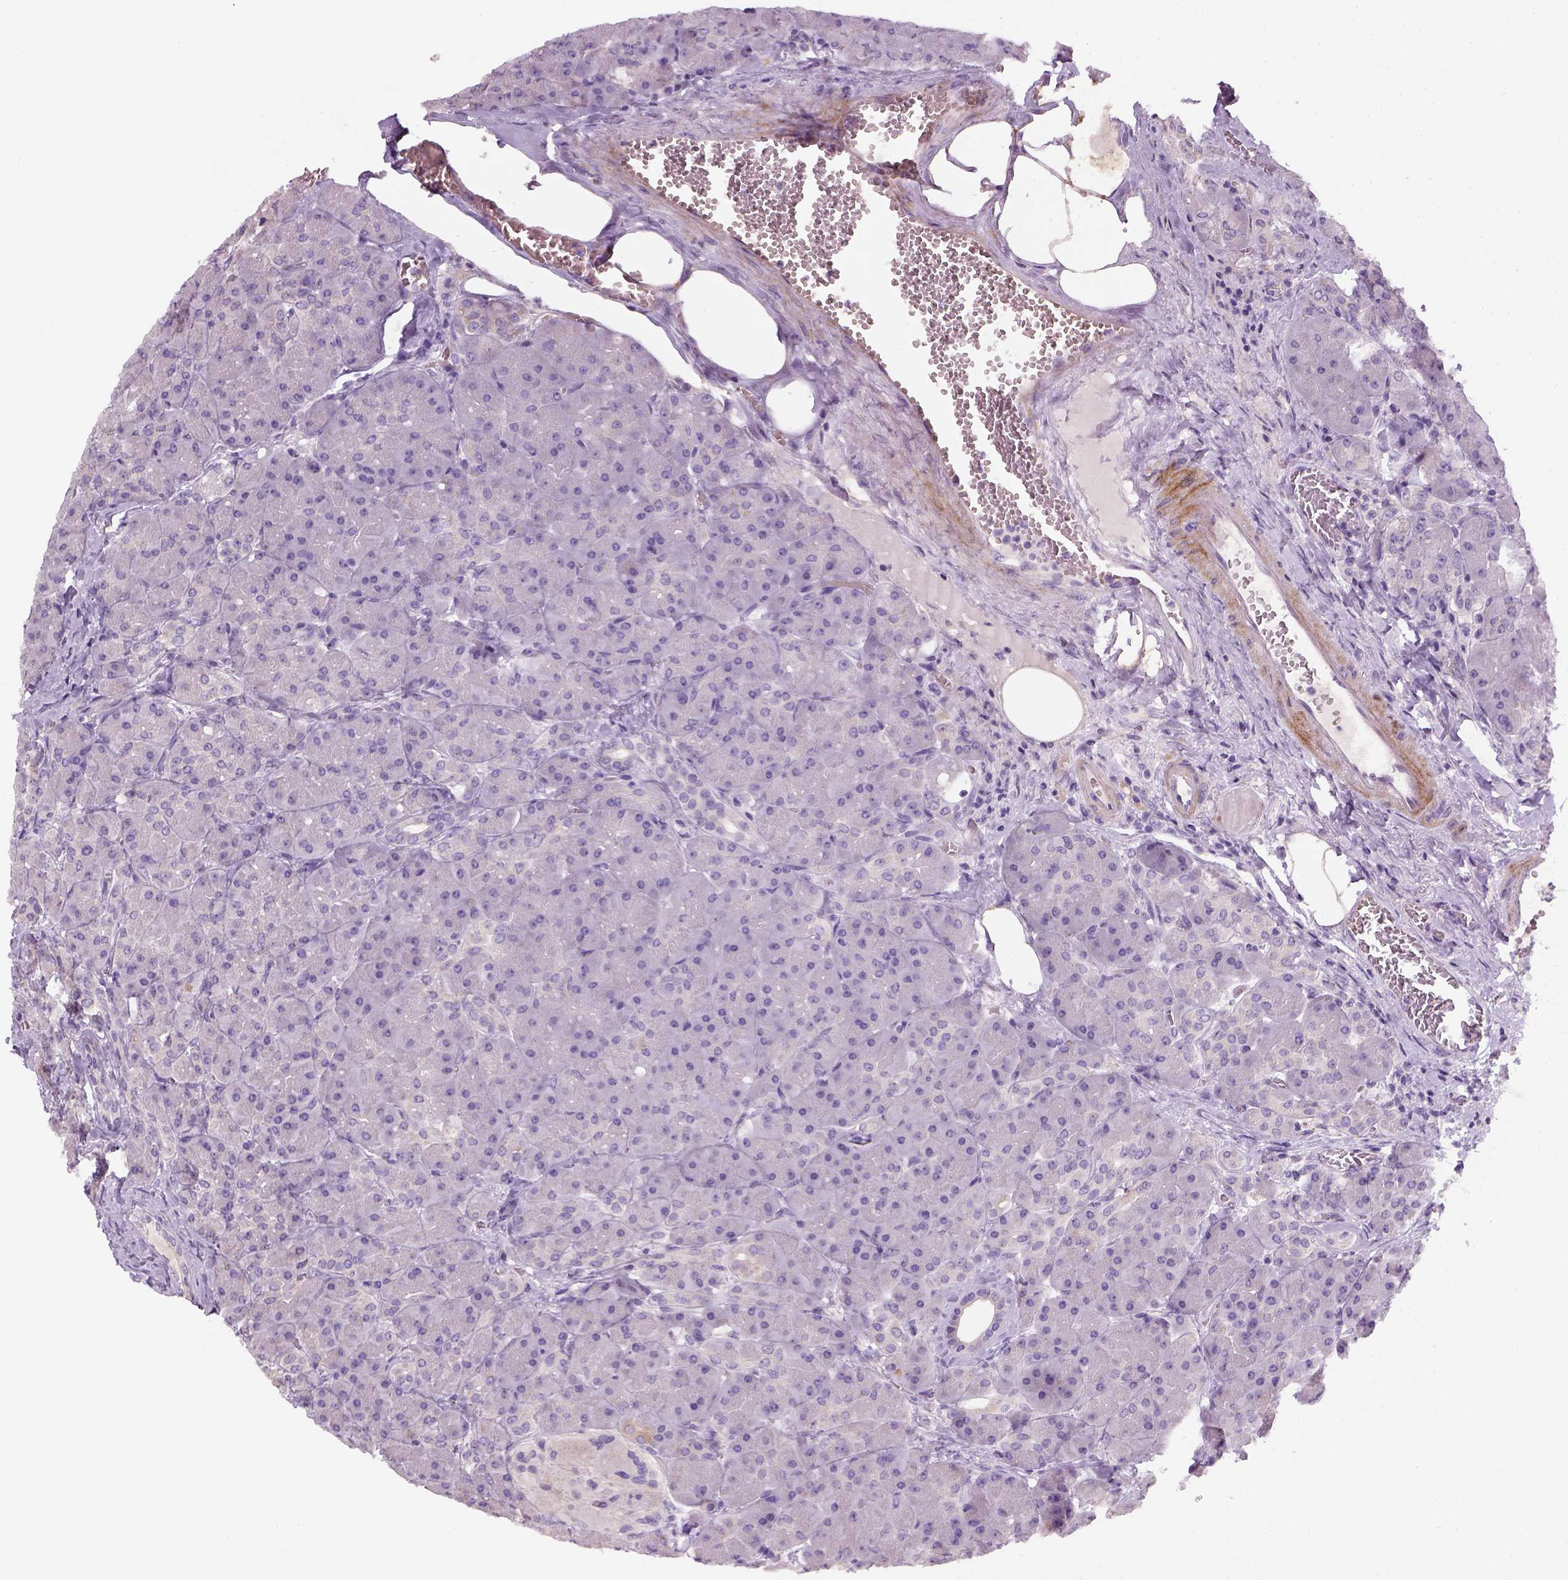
{"staining": {"intensity": "negative", "quantity": "none", "location": "none"}, "tissue": "pancreas", "cell_type": "Exocrine glandular cells", "image_type": "normal", "snomed": [{"axis": "morphology", "description": "Normal tissue, NOS"}, {"axis": "topography", "description": "Pancreas"}], "caption": "This is an immunohistochemistry micrograph of unremarkable human pancreas. There is no expression in exocrine glandular cells.", "gene": "NUDT6", "patient": {"sex": "male", "age": 55}}